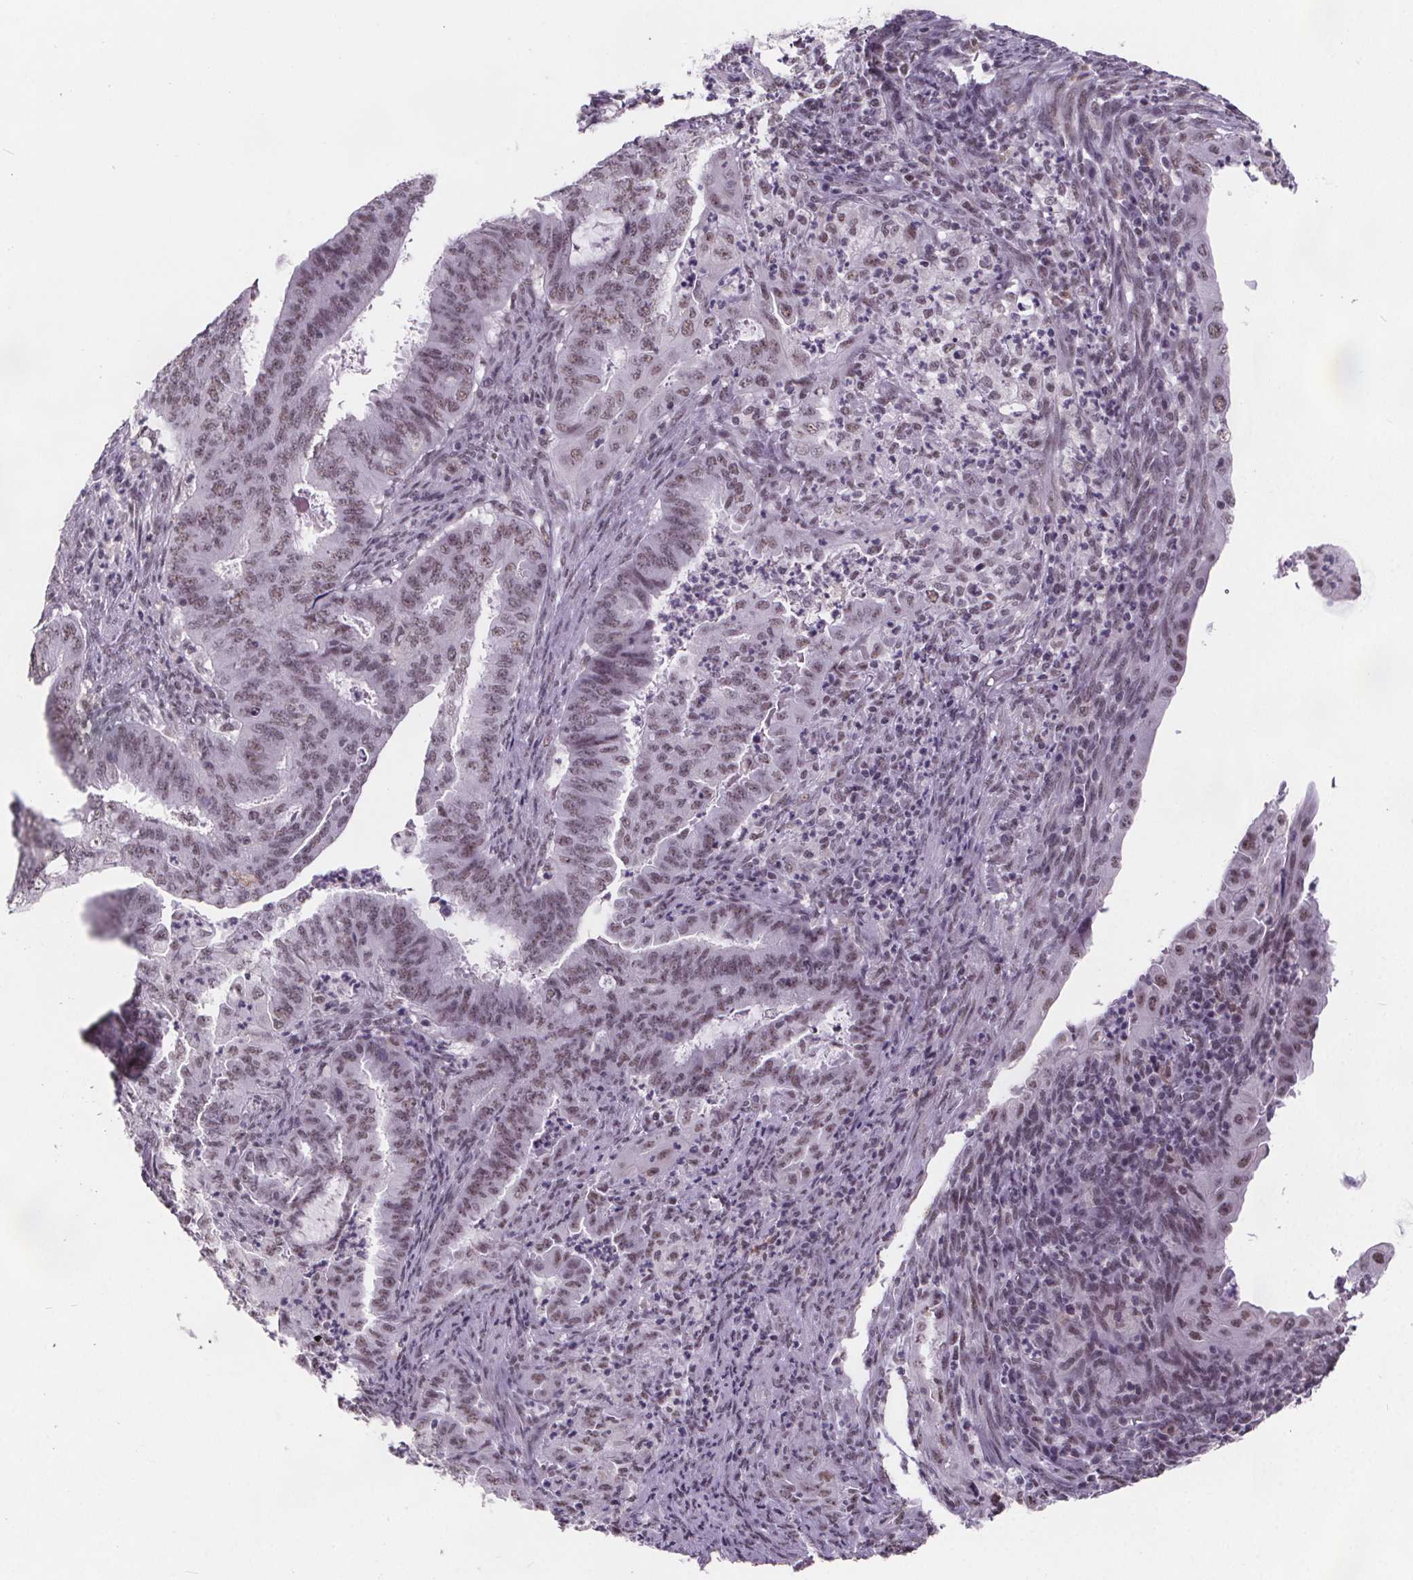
{"staining": {"intensity": "moderate", "quantity": ">75%", "location": "nuclear"}, "tissue": "endometrial cancer", "cell_type": "Tumor cells", "image_type": "cancer", "snomed": [{"axis": "morphology", "description": "Adenocarcinoma, NOS"}, {"axis": "topography", "description": "Endometrium"}], "caption": "This photomicrograph displays immunohistochemistry (IHC) staining of endometrial cancer, with medium moderate nuclear staining in approximately >75% of tumor cells.", "gene": "ZNF572", "patient": {"sex": "female", "age": 51}}